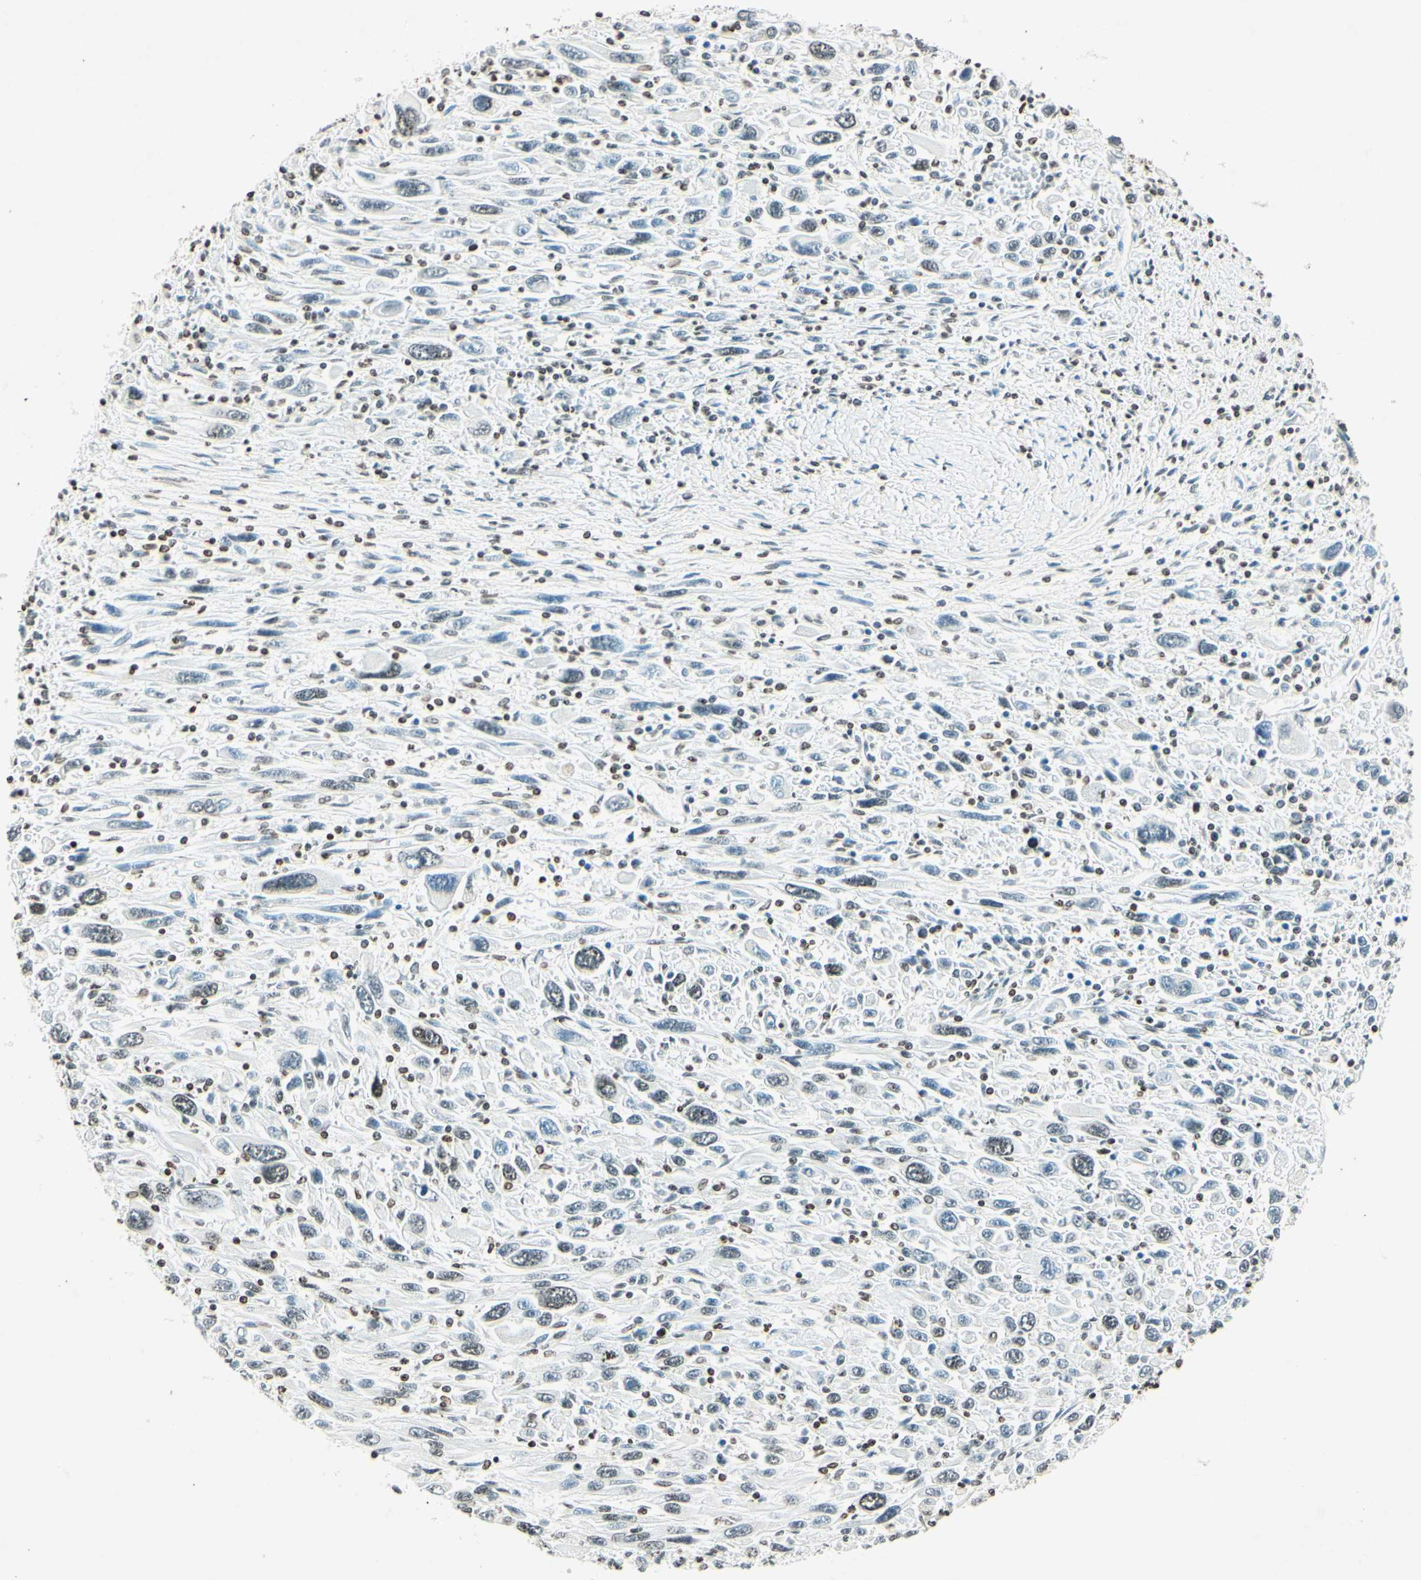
{"staining": {"intensity": "weak", "quantity": "<25%", "location": "nuclear"}, "tissue": "melanoma", "cell_type": "Tumor cells", "image_type": "cancer", "snomed": [{"axis": "morphology", "description": "Malignant melanoma, Metastatic site"}, {"axis": "topography", "description": "Skin"}], "caption": "Immunohistochemistry (IHC) photomicrograph of neoplastic tissue: human melanoma stained with DAB exhibits no significant protein staining in tumor cells. (Immunohistochemistry (IHC), brightfield microscopy, high magnification).", "gene": "MSH2", "patient": {"sex": "female", "age": 56}}